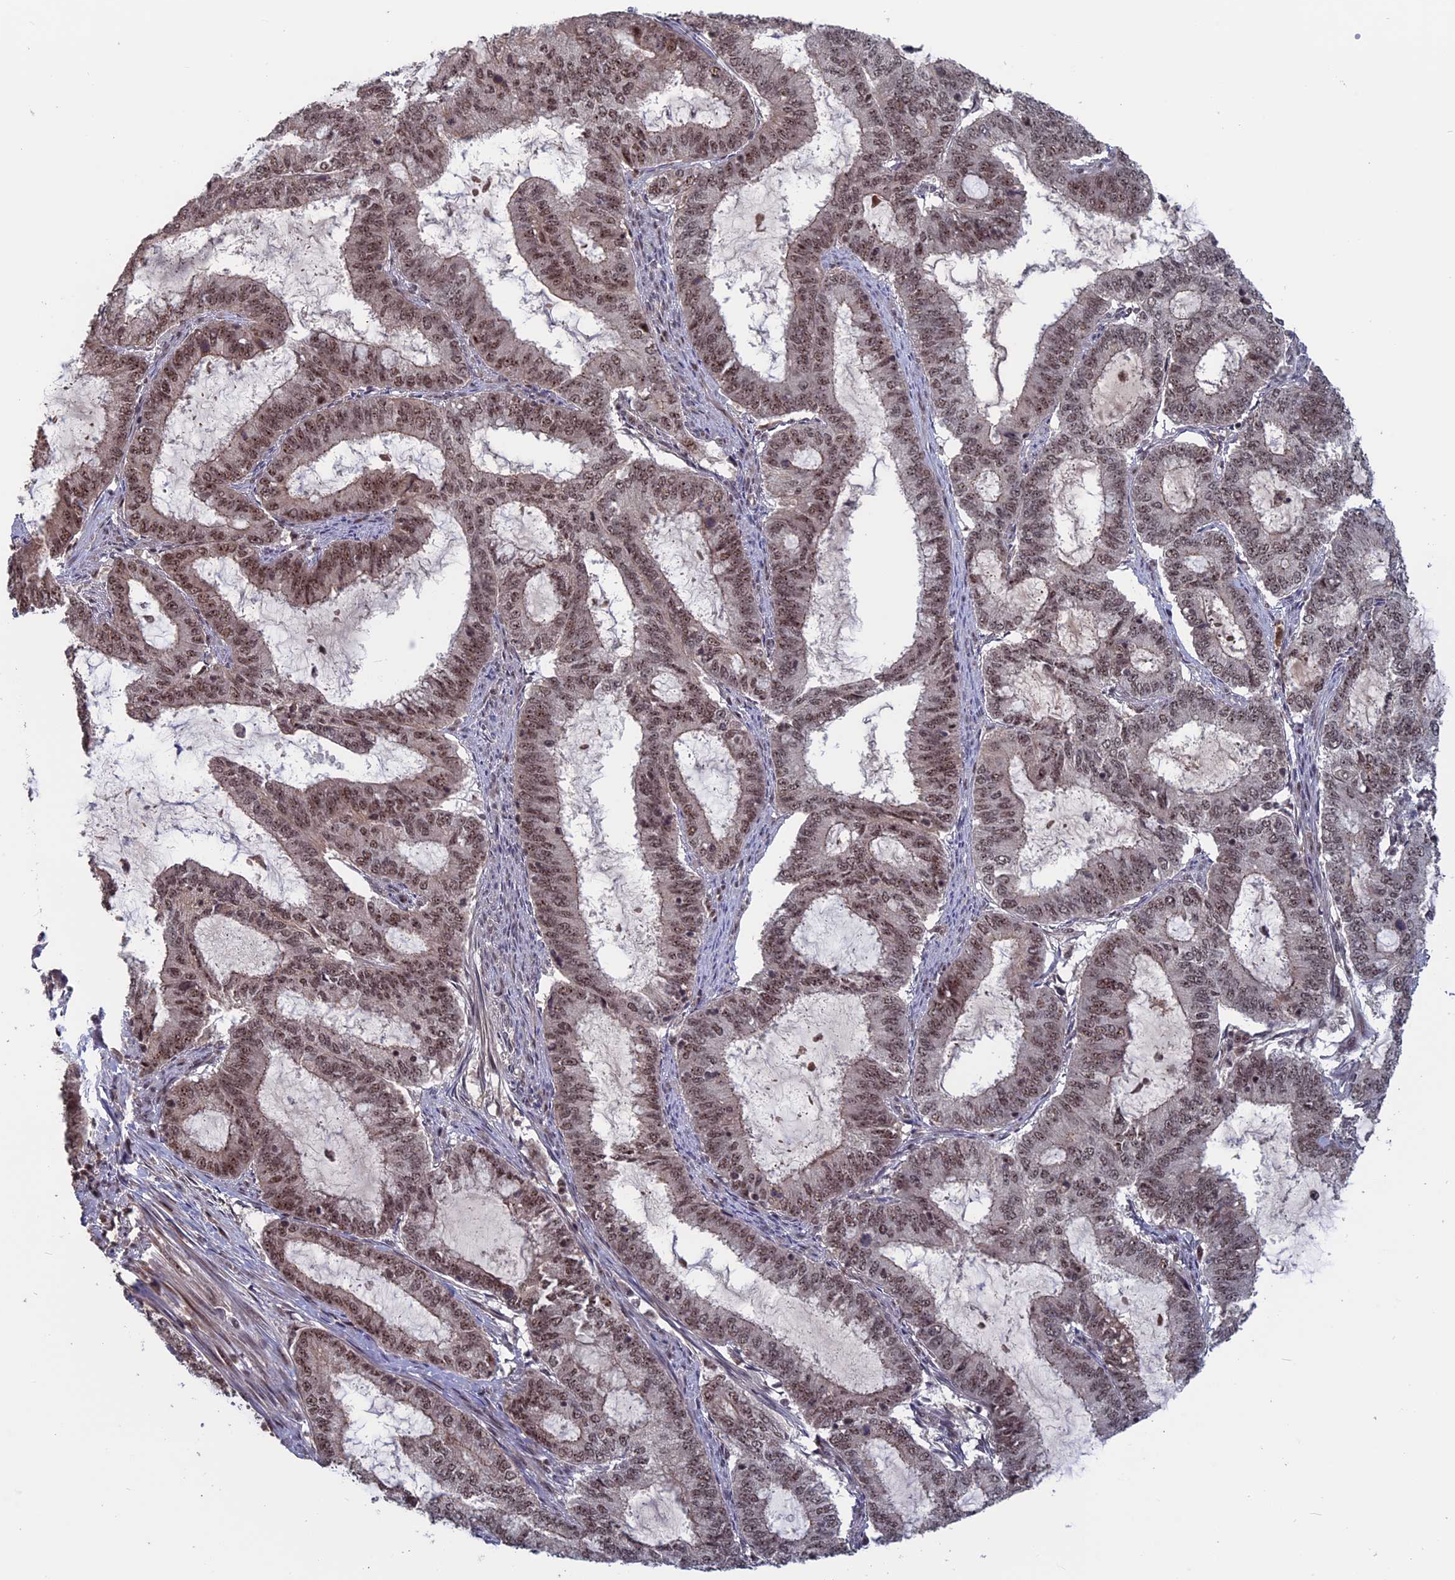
{"staining": {"intensity": "moderate", "quantity": "25%-75%", "location": "nuclear"}, "tissue": "endometrial cancer", "cell_type": "Tumor cells", "image_type": "cancer", "snomed": [{"axis": "morphology", "description": "Adenocarcinoma, NOS"}, {"axis": "topography", "description": "Endometrium"}], "caption": "Immunohistochemistry (IHC) of endometrial adenocarcinoma reveals medium levels of moderate nuclear staining in about 25%-75% of tumor cells.", "gene": "CACTIN", "patient": {"sex": "female", "age": 51}}